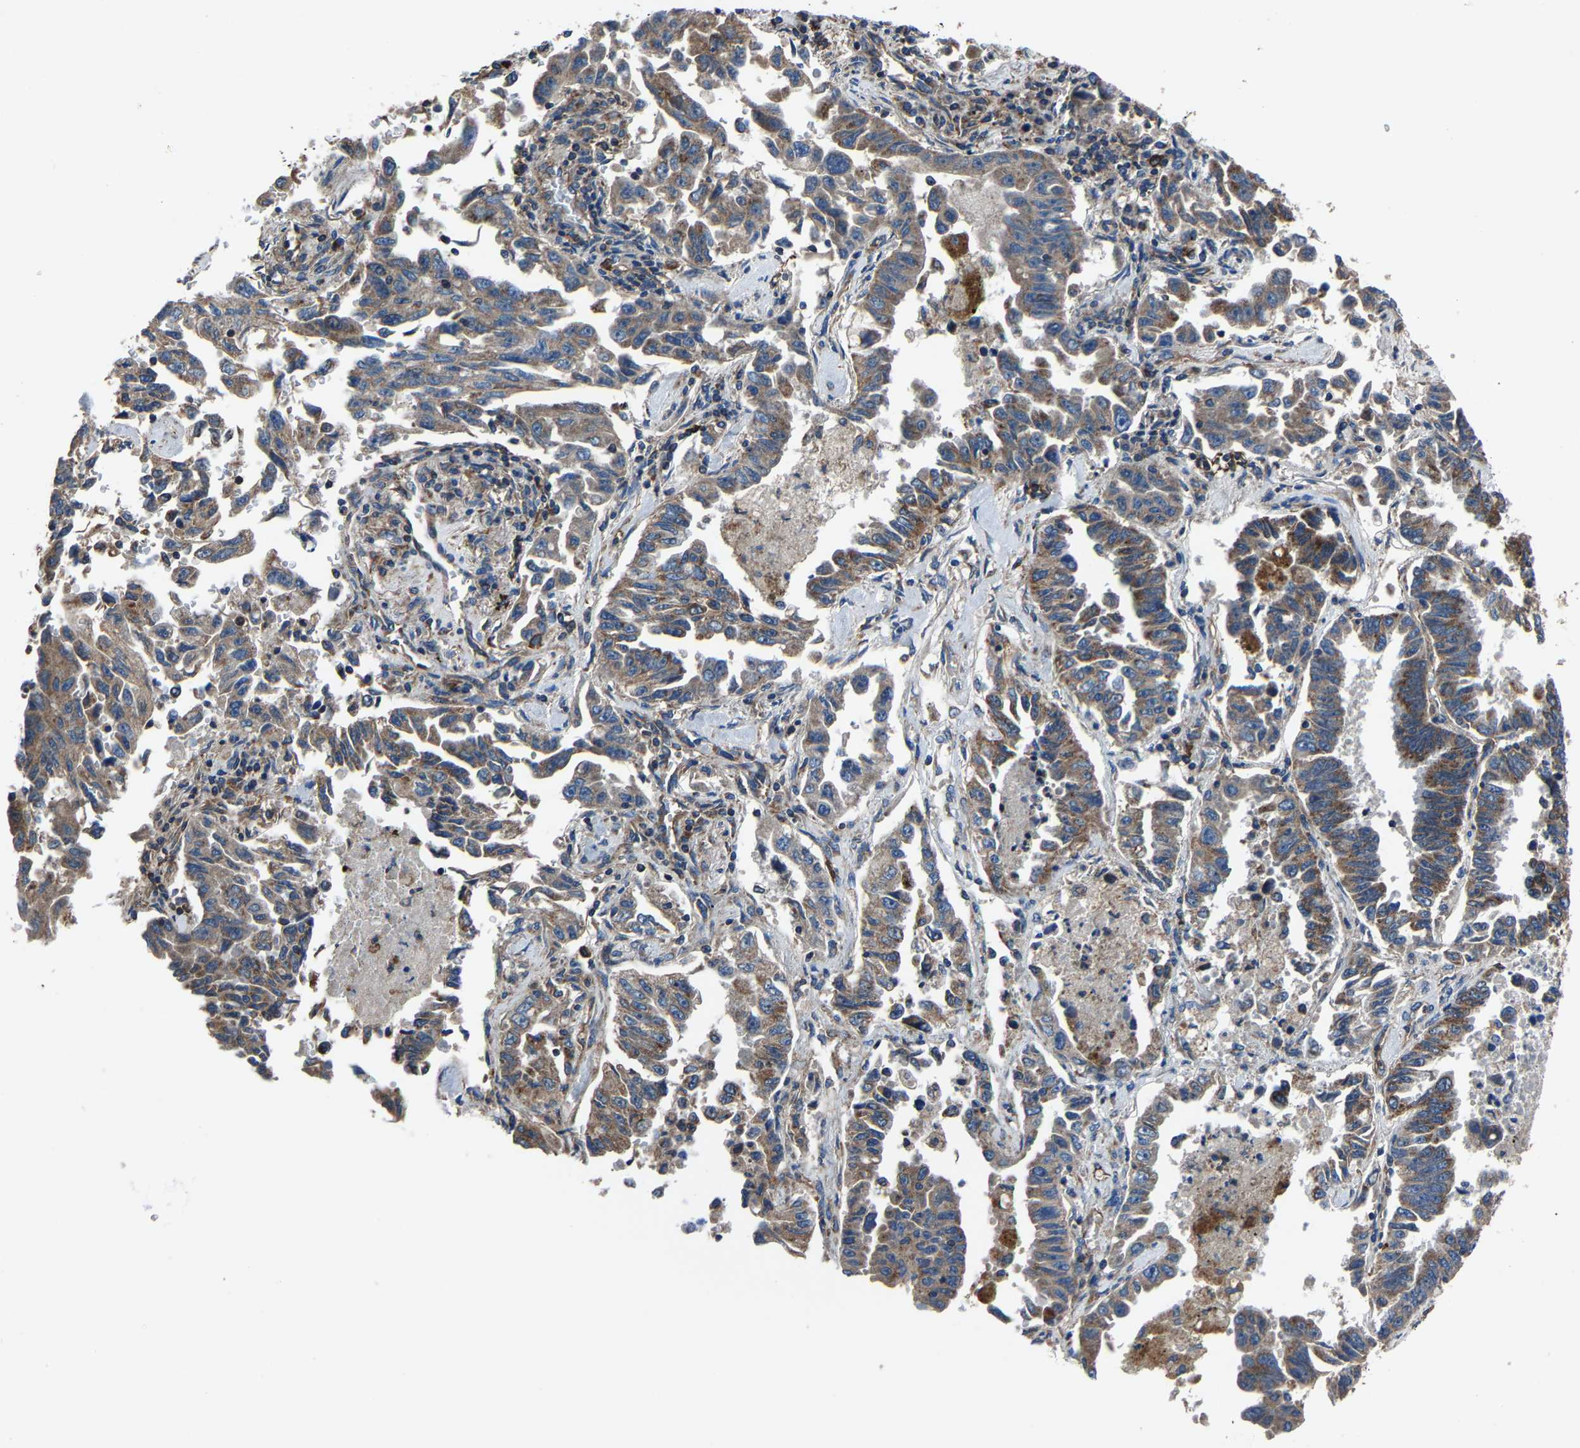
{"staining": {"intensity": "moderate", "quantity": ">75%", "location": "cytoplasmic/membranous"}, "tissue": "lung cancer", "cell_type": "Tumor cells", "image_type": "cancer", "snomed": [{"axis": "morphology", "description": "Adenocarcinoma, NOS"}, {"axis": "topography", "description": "Lung"}], "caption": "This micrograph displays IHC staining of lung adenocarcinoma, with medium moderate cytoplasmic/membranous staining in about >75% of tumor cells.", "gene": "KIAA1958", "patient": {"sex": "female", "age": 51}}